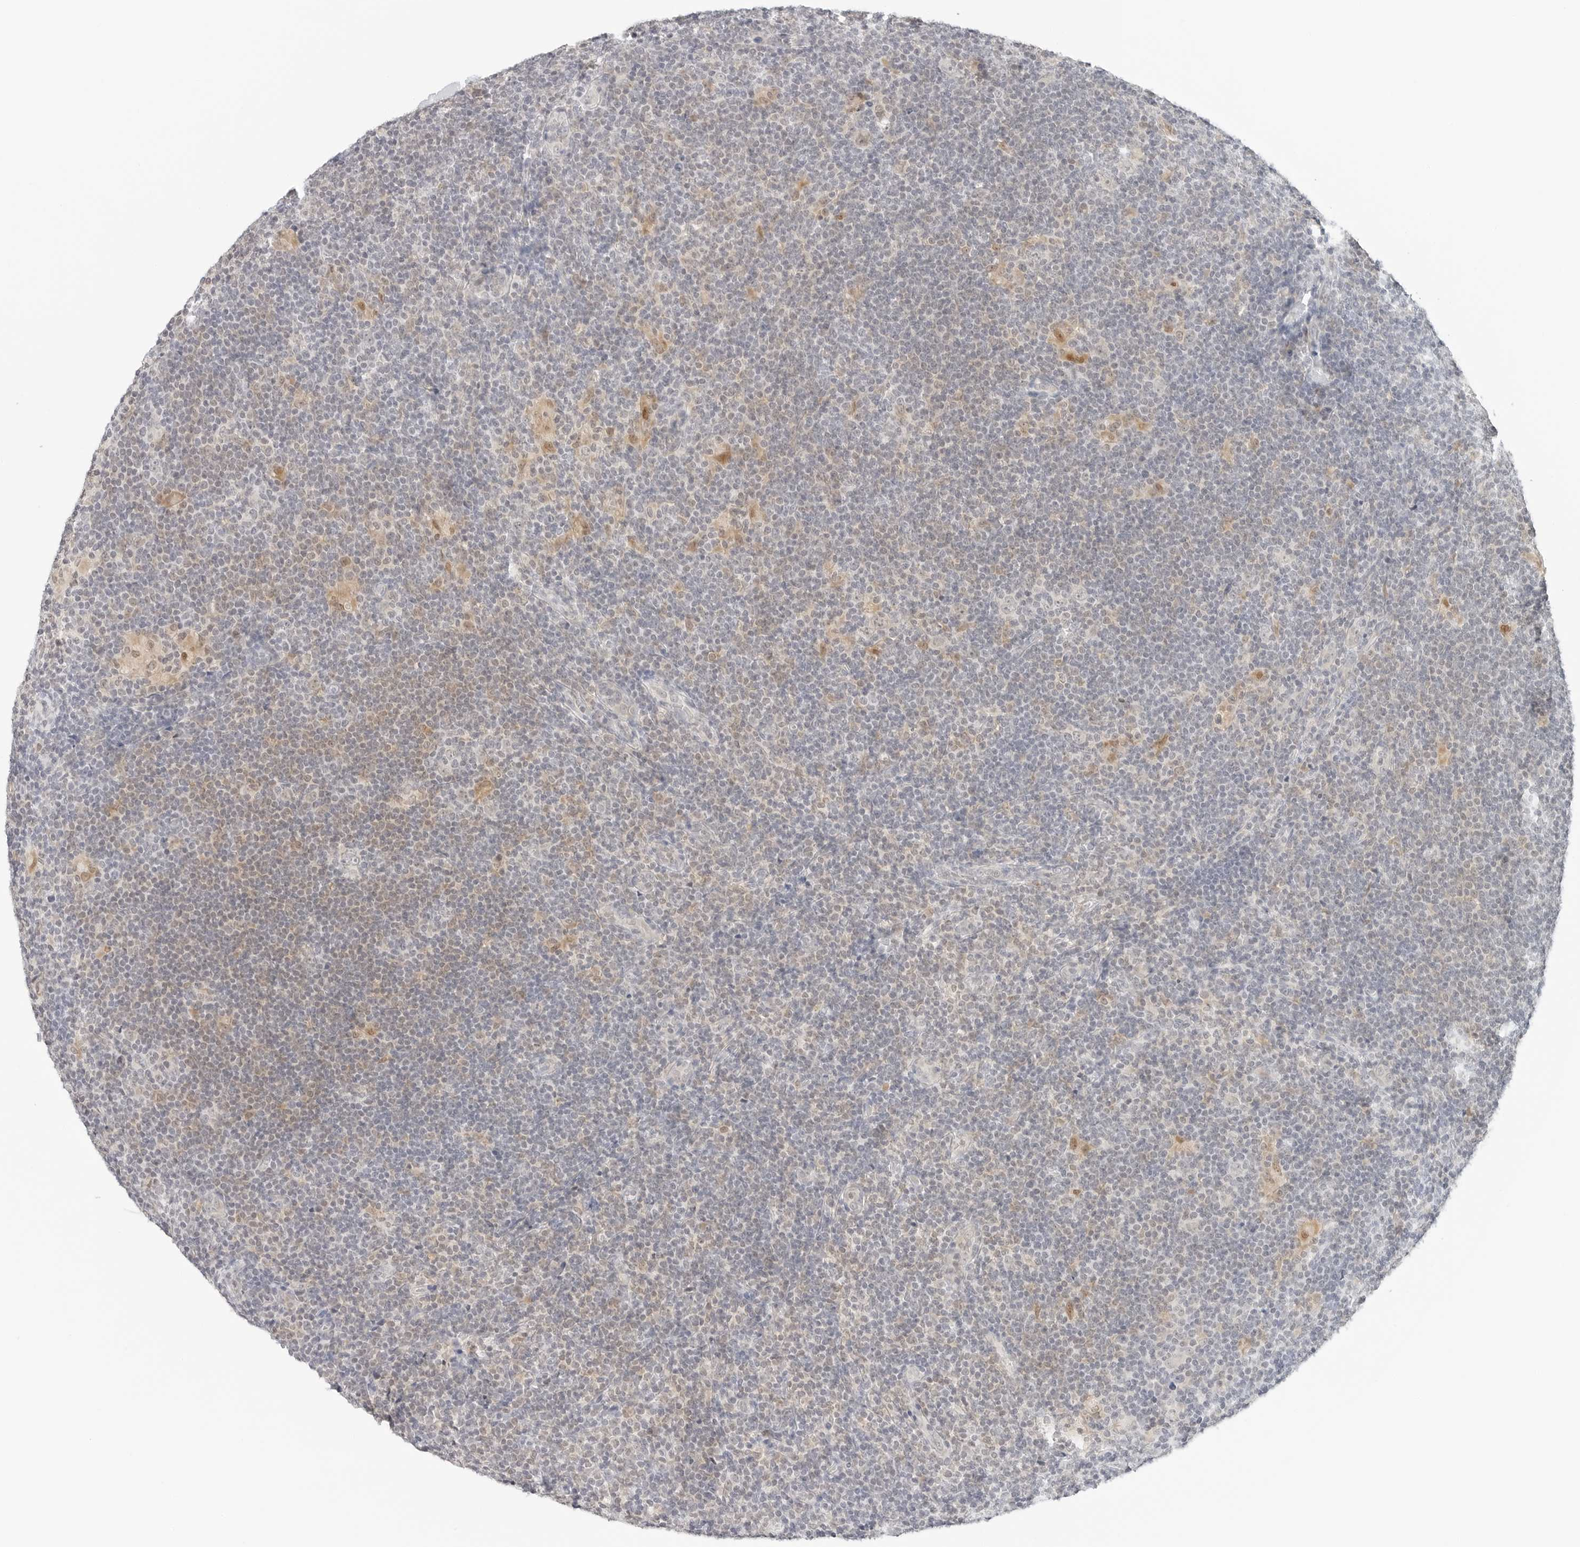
{"staining": {"intensity": "moderate", "quantity": "<25%", "location": "nuclear"}, "tissue": "lymphoma", "cell_type": "Tumor cells", "image_type": "cancer", "snomed": [{"axis": "morphology", "description": "Hodgkin's disease, NOS"}, {"axis": "topography", "description": "Lymph node"}], "caption": "Lymphoma stained with IHC shows moderate nuclear staining in approximately <25% of tumor cells.", "gene": "NEO1", "patient": {"sex": "female", "age": 57}}